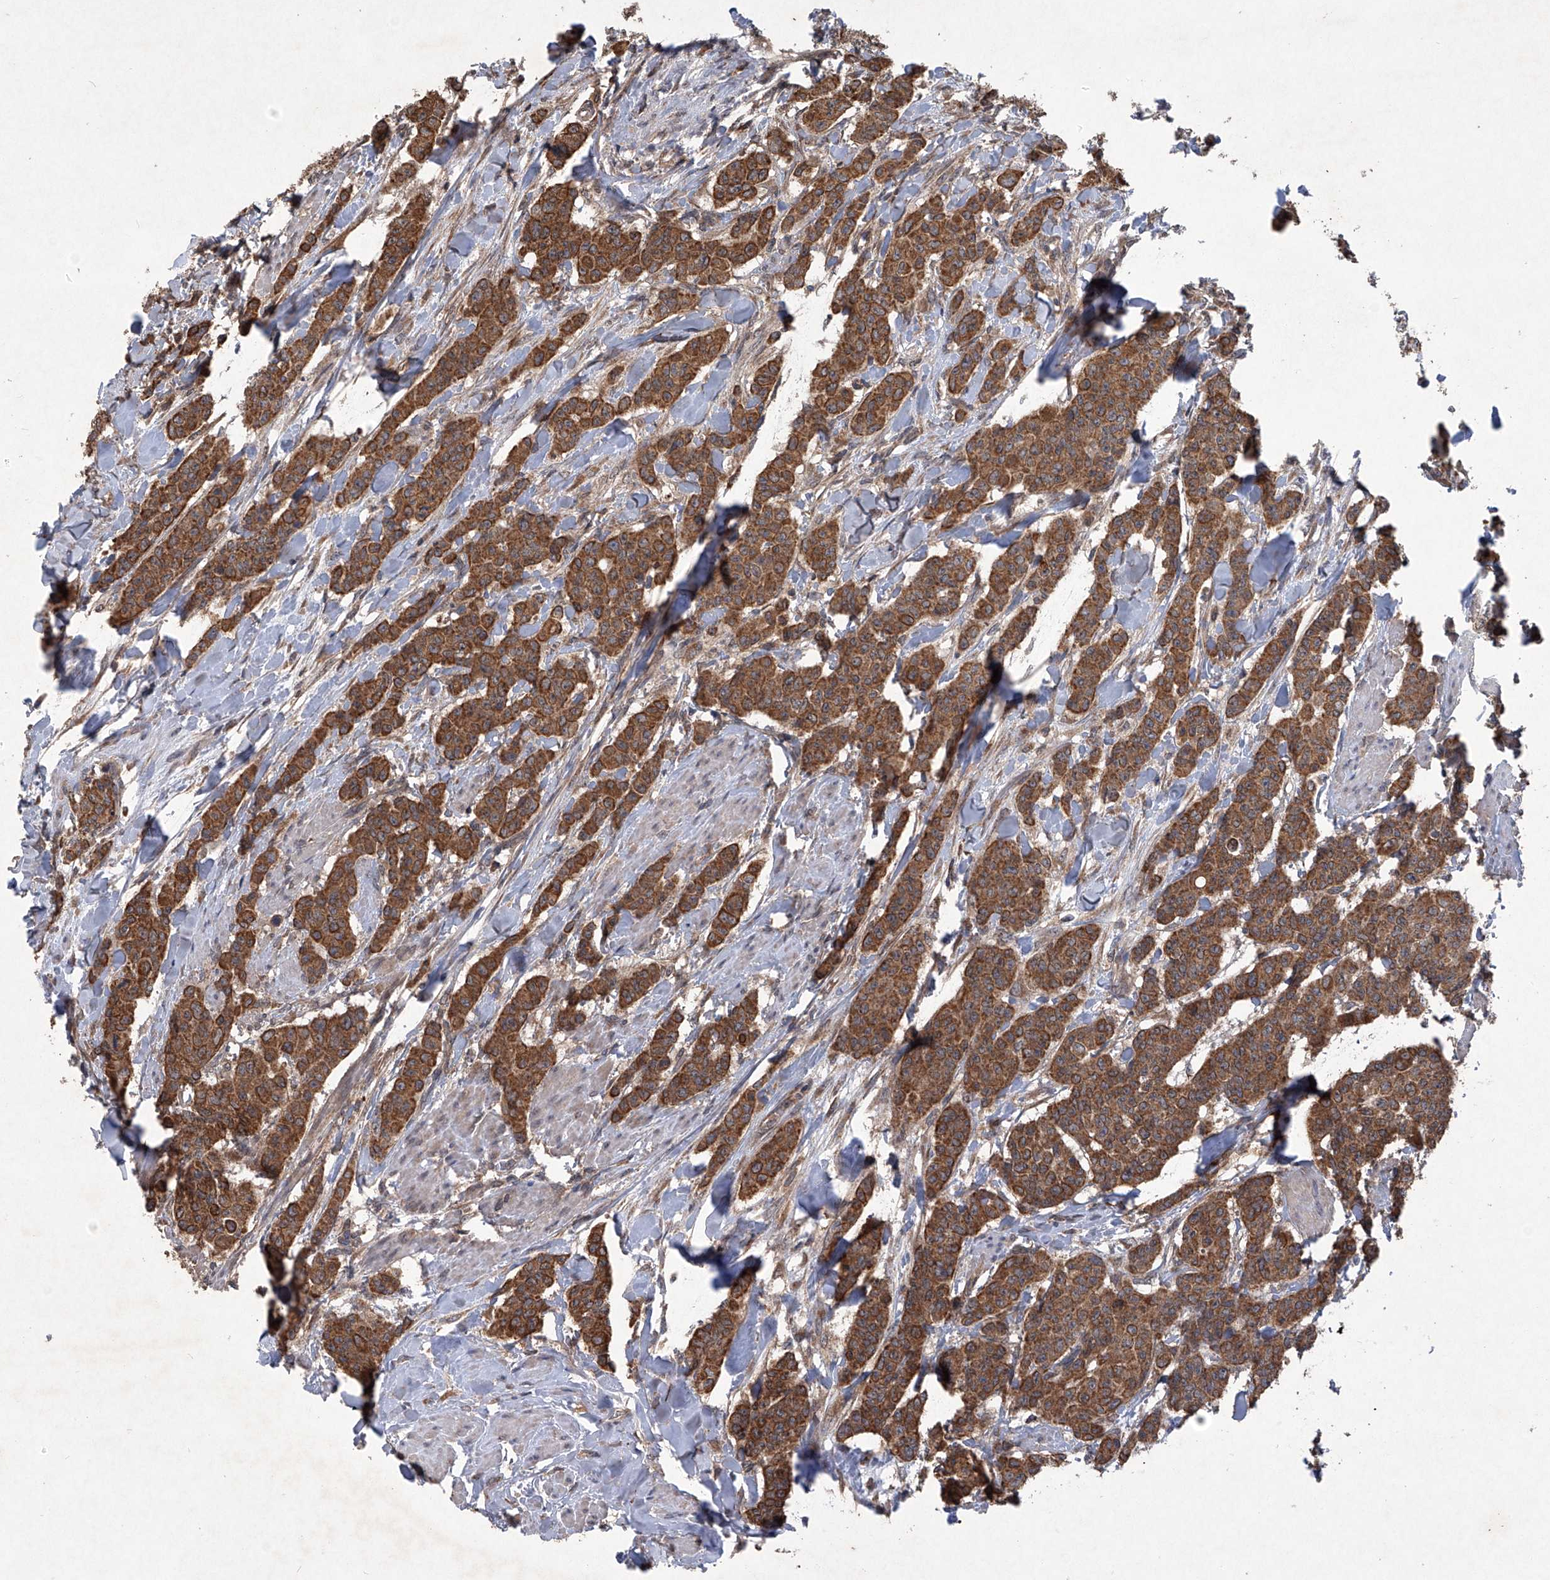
{"staining": {"intensity": "strong", "quantity": ">75%", "location": "cytoplasmic/membranous"}, "tissue": "breast cancer", "cell_type": "Tumor cells", "image_type": "cancer", "snomed": [{"axis": "morphology", "description": "Duct carcinoma"}, {"axis": "topography", "description": "Breast"}], "caption": "Brown immunohistochemical staining in human breast intraductal carcinoma reveals strong cytoplasmic/membranous expression in about >75% of tumor cells. Nuclei are stained in blue.", "gene": "SUMF2", "patient": {"sex": "female", "age": 40}}